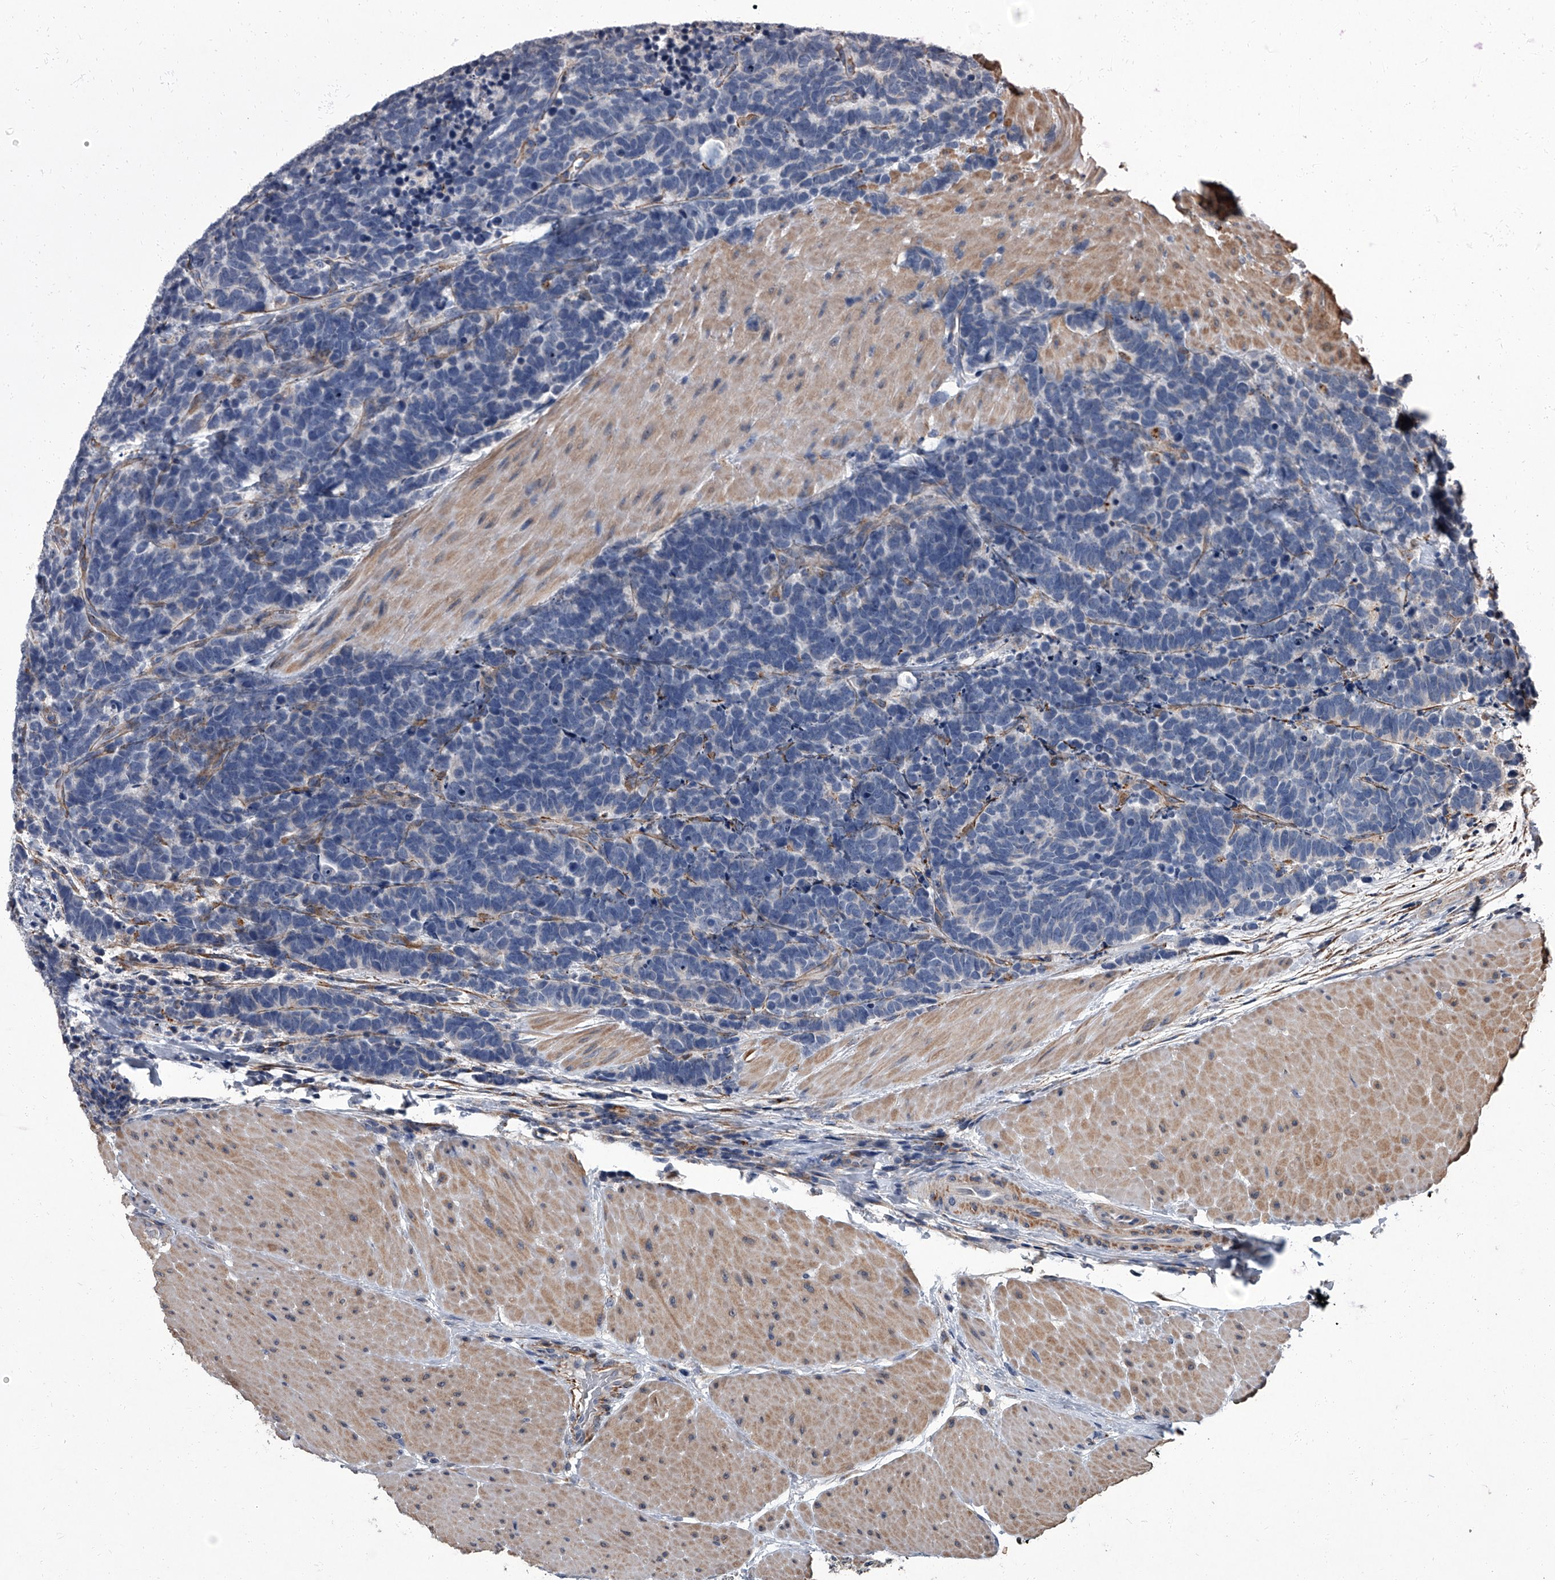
{"staining": {"intensity": "negative", "quantity": "none", "location": "none"}, "tissue": "carcinoid", "cell_type": "Tumor cells", "image_type": "cancer", "snomed": [{"axis": "morphology", "description": "Carcinoma, NOS"}, {"axis": "morphology", "description": "Carcinoid, malignant, NOS"}, {"axis": "topography", "description": "Urinary bladder"}], "caption": "This is a image of immunohistochemistry (IHC) staining of carcinoma, which shows no expression in tumor cells.", "gene": "SIRT4", "patient": {"sex": "male", "age": 57}}